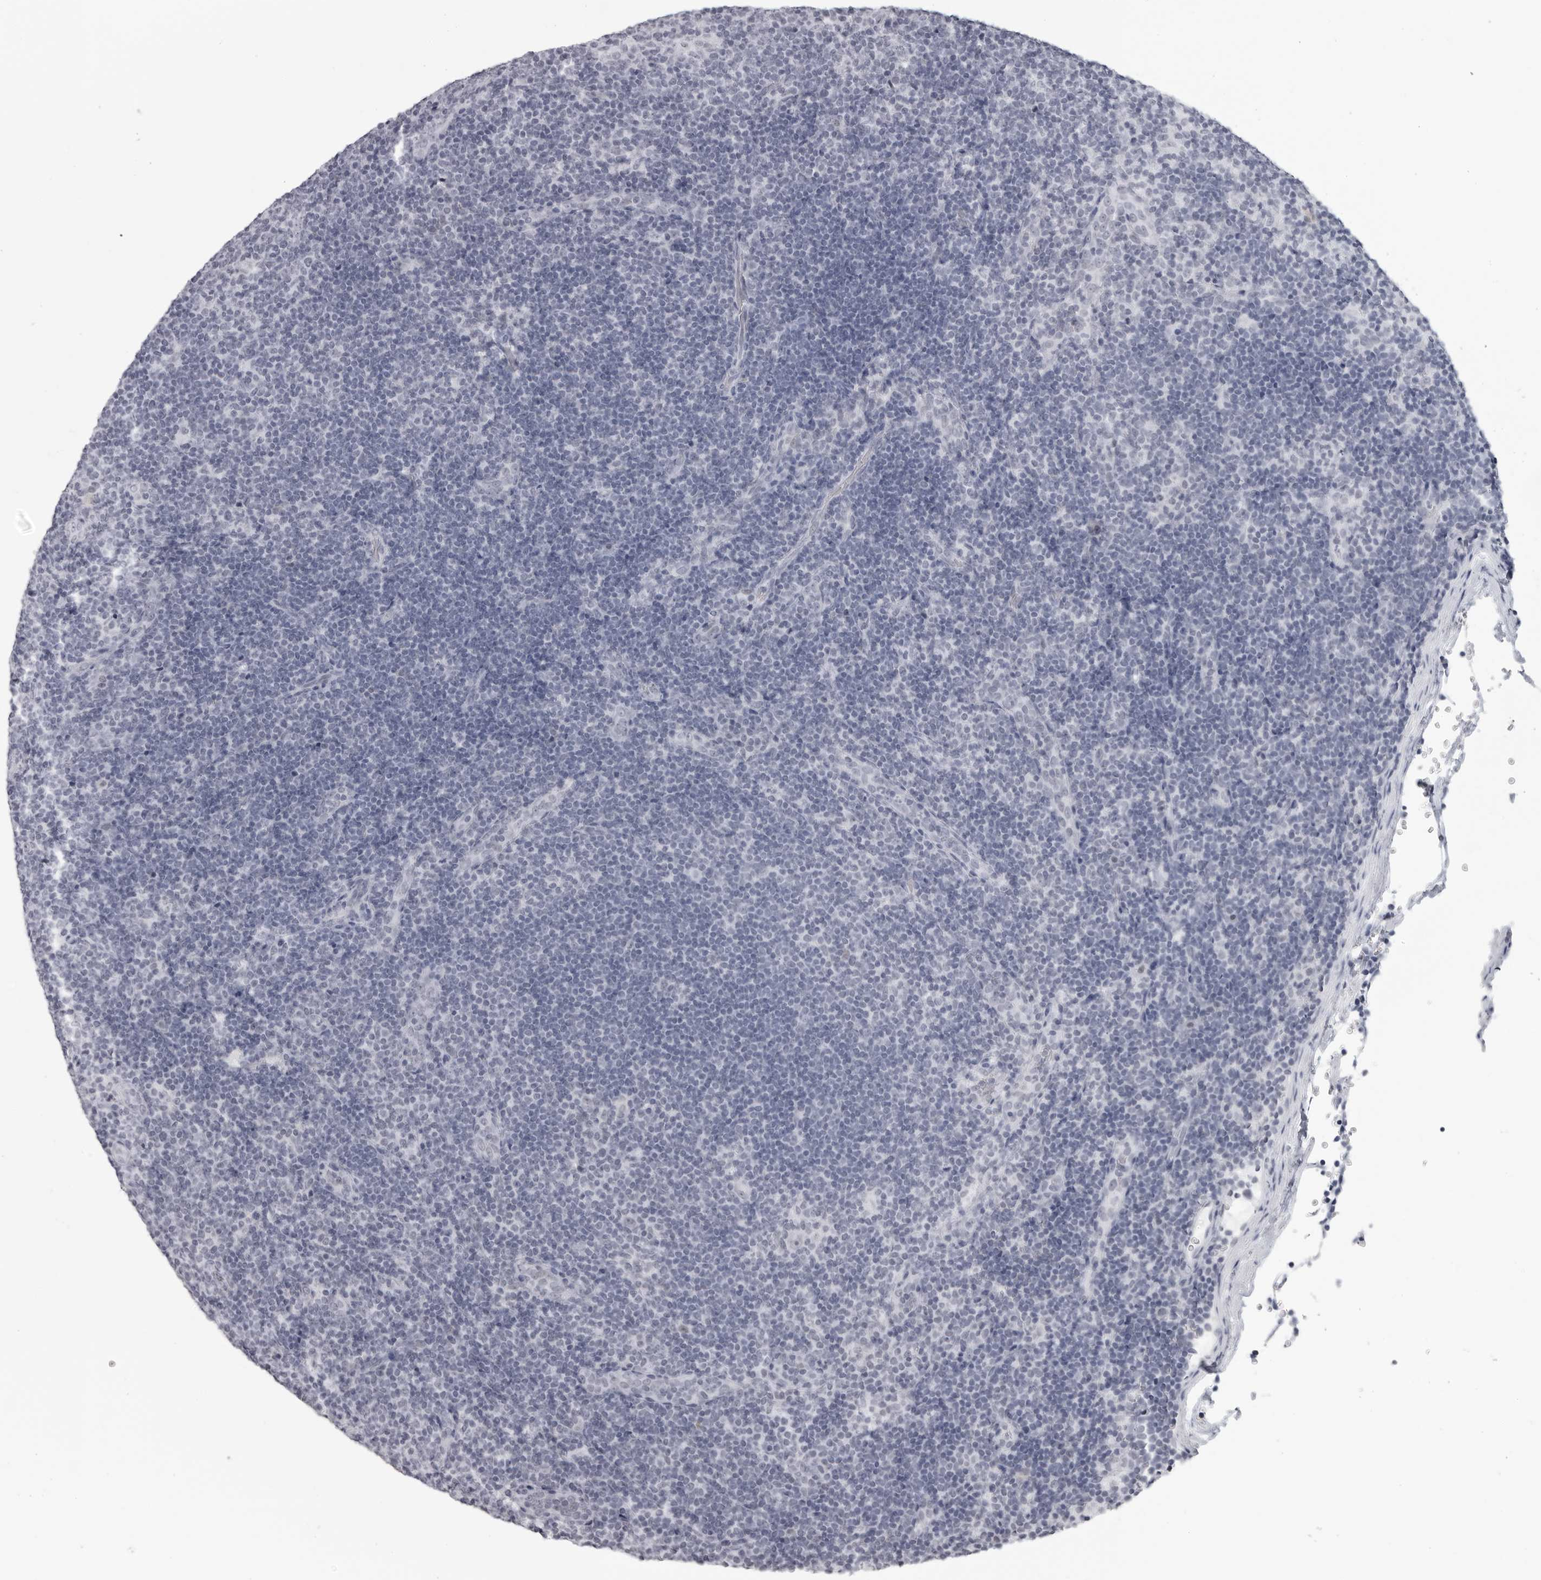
{"staining": {"intensity": "negative", "quantity": "none", "location": "none"}, "tissue": "lymphoma", "cell_type": "Tumor cells", "image_type": "cancer", "snomed": [{"axis": "morphology", "description": "Hodgkin's disease, NOS"}, {"axis": "topography", "description": "Lymph node"}], "caption": "IHC photomicrograph of neoplastic tissue: lymphoma stained with DAB (3,3'-diaminobenzidine) reveals no significant protein positivity in tumor cells.", "gene": "ESPN", "patient": {"sex": "female", "age": 57}}